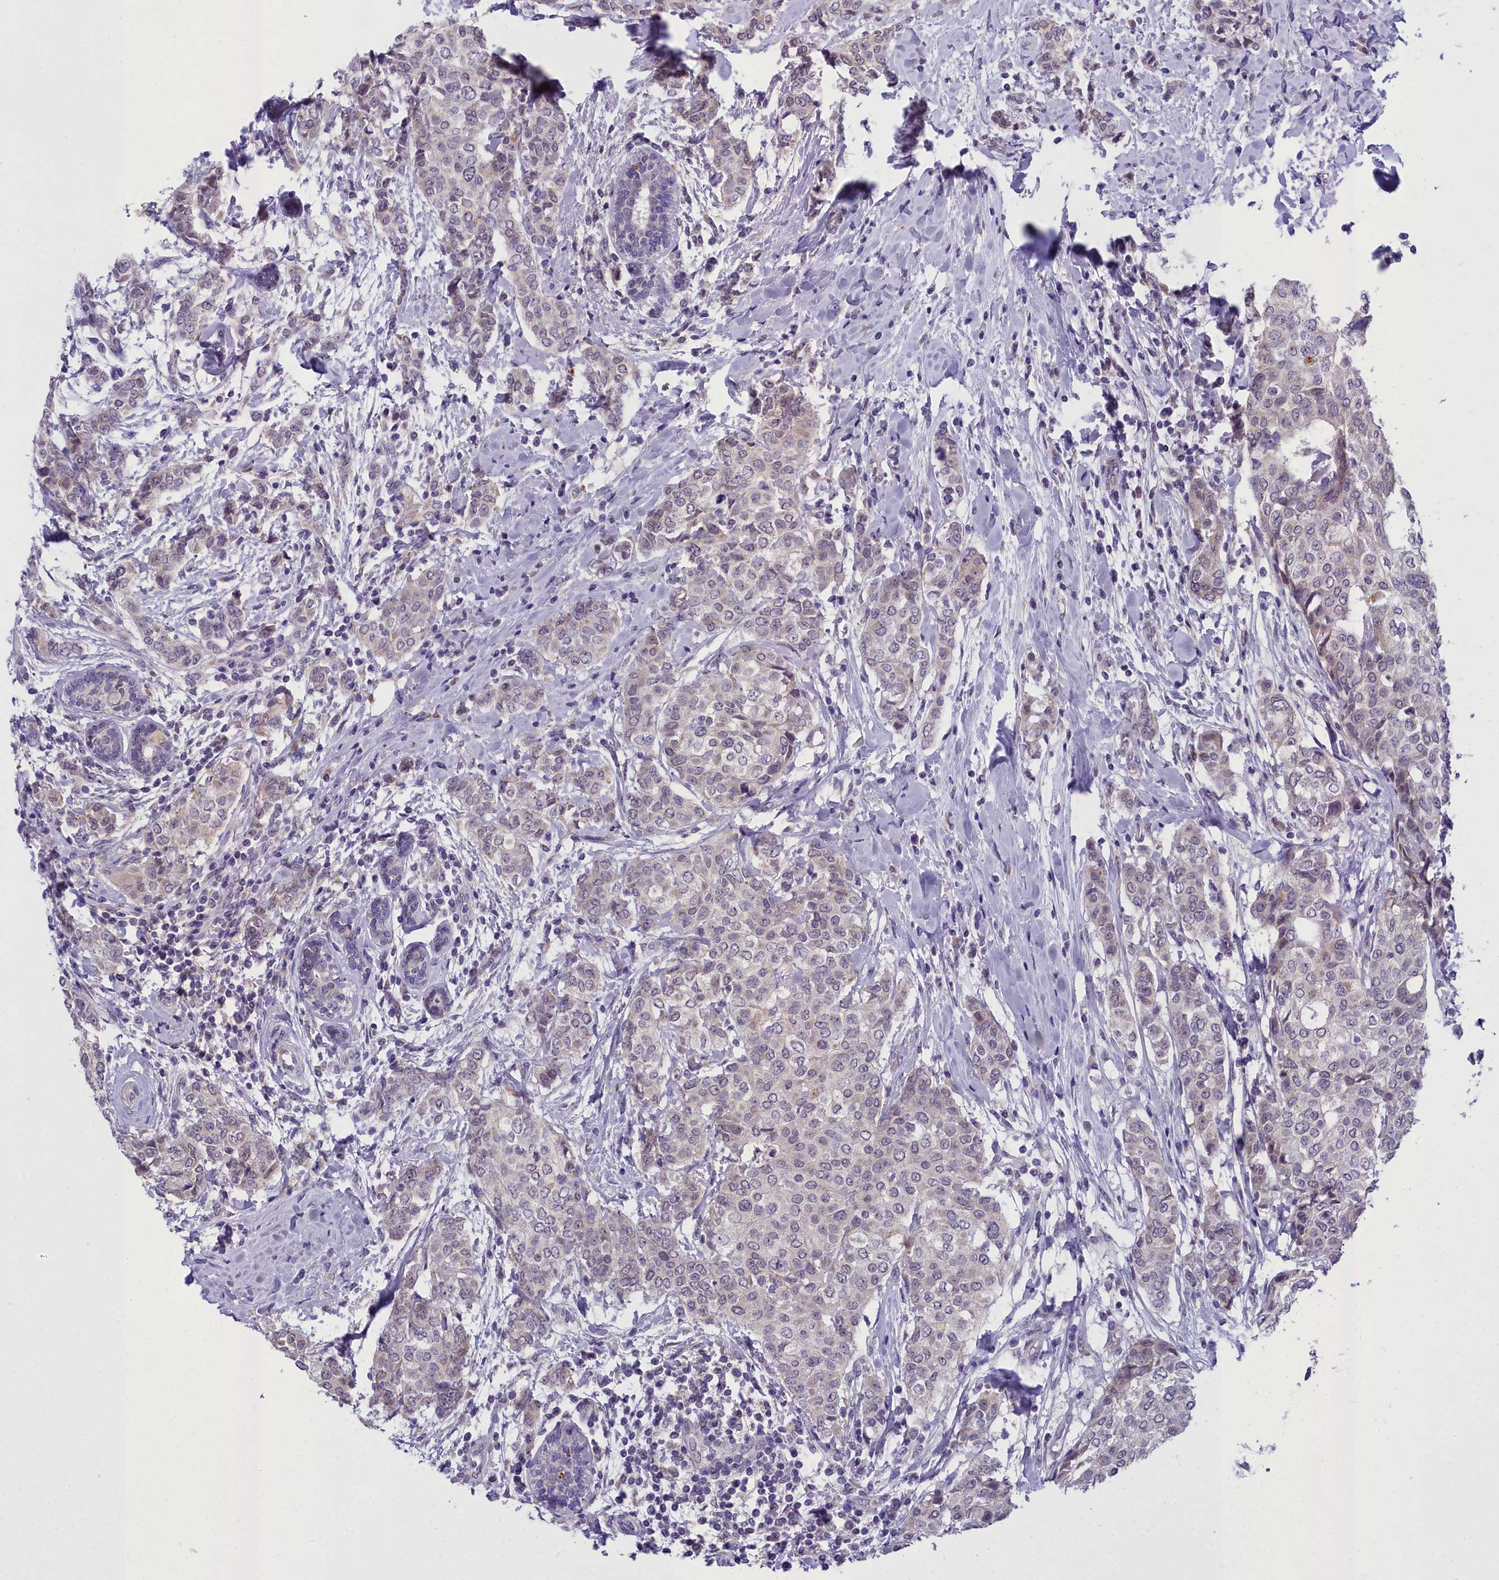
{"staining": {"intensity": "weak", "quantity": "<25%", "location": "nuclear"}, "tissue": "breast cancer", "cell_type": "Tumor cells", "image_type": "cancer", "snomed": [{"axis": "morphology", "description": "Lobular carcinoma"}, {"axis": "topography", "description": "Breast"}], "caption": "This is an IHC image of breast cancer. There is no positivity in tumor cells.", "gene": "MIIP", "patient": {"sex": "female", "age": 51}}